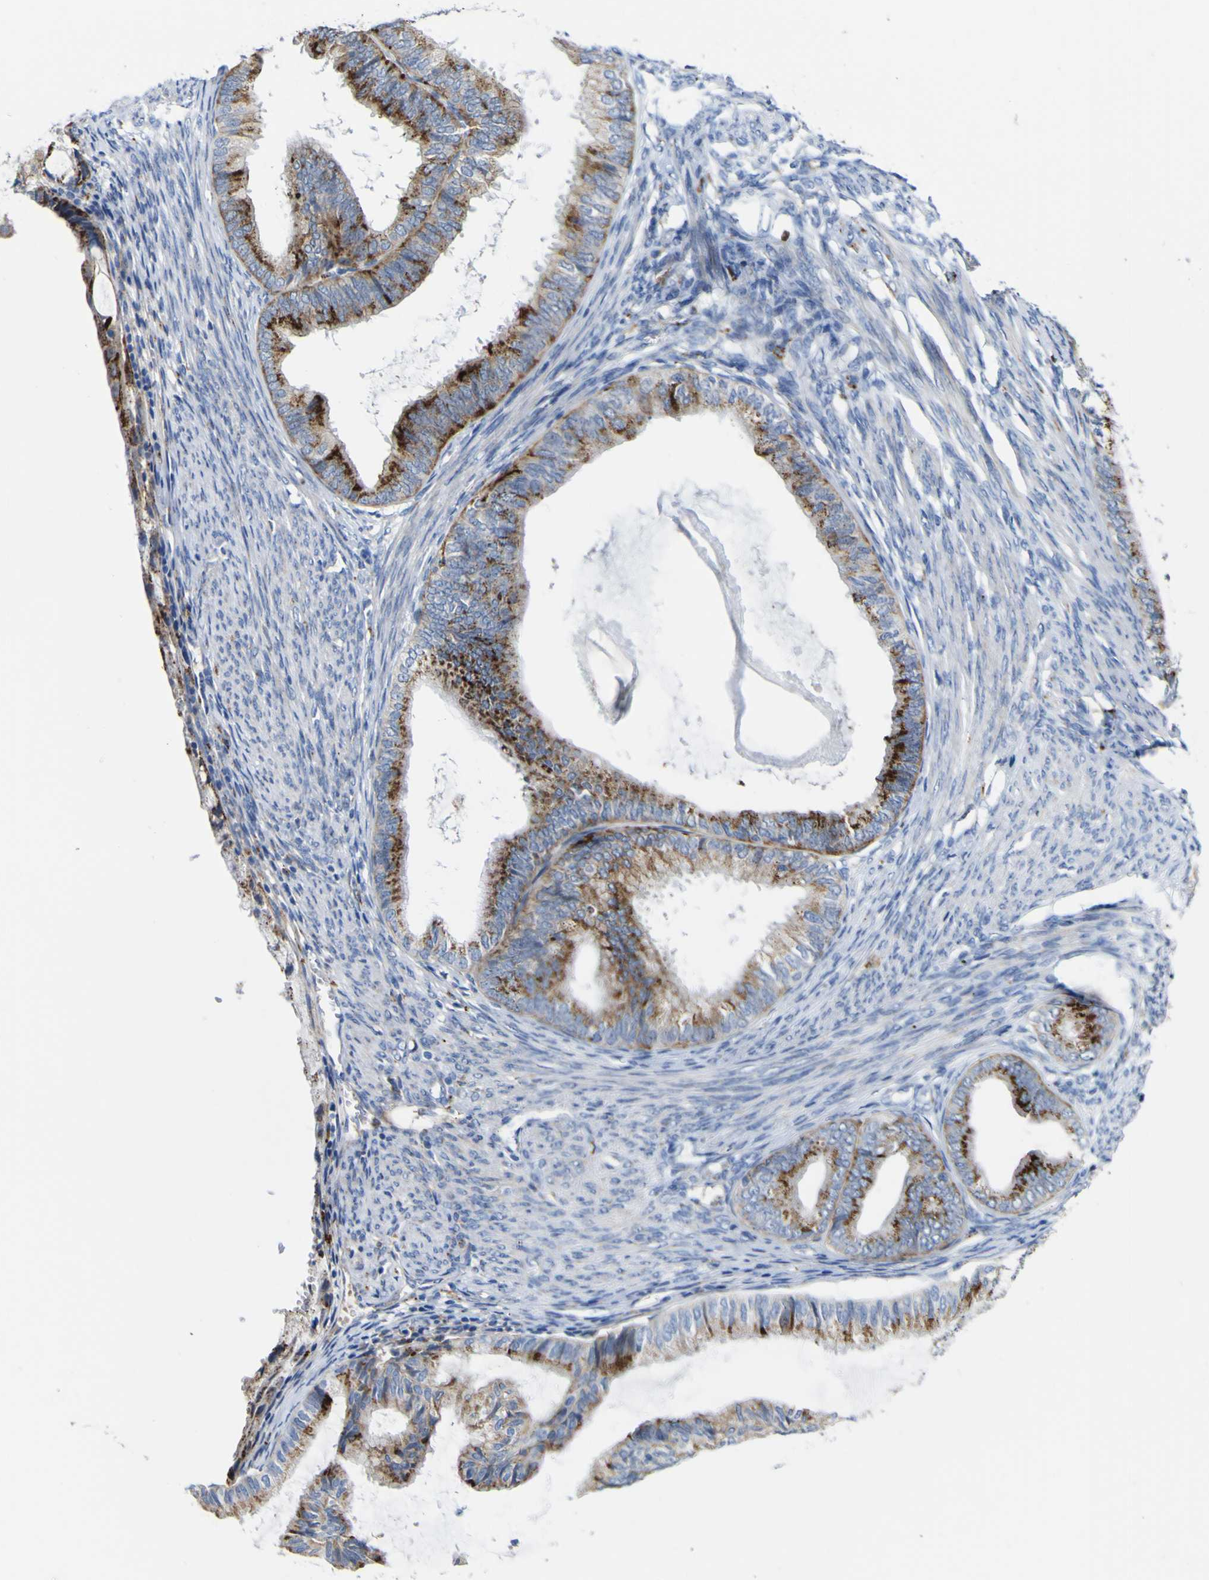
{"staining": {"intensity": "strong", "quantity": "25%-75%", "location": "cytoplasmic/membranous"}, "tissue": "endometrial cancer", "cell_type": "Tumor cells", "image_type": "cancer", "snomed": [{"axis": "morphology", "description": "Adenocarcinoma, NOS"}, {"axis": "topography", "description": "Endometrium"}], "caption": "Endometrial cancer stained for a protein shows strong cytoplasmic/membranous positivity in tumor cells.", "gene": "PTPRF", "patient": {"sex": "female", "age": 86}}